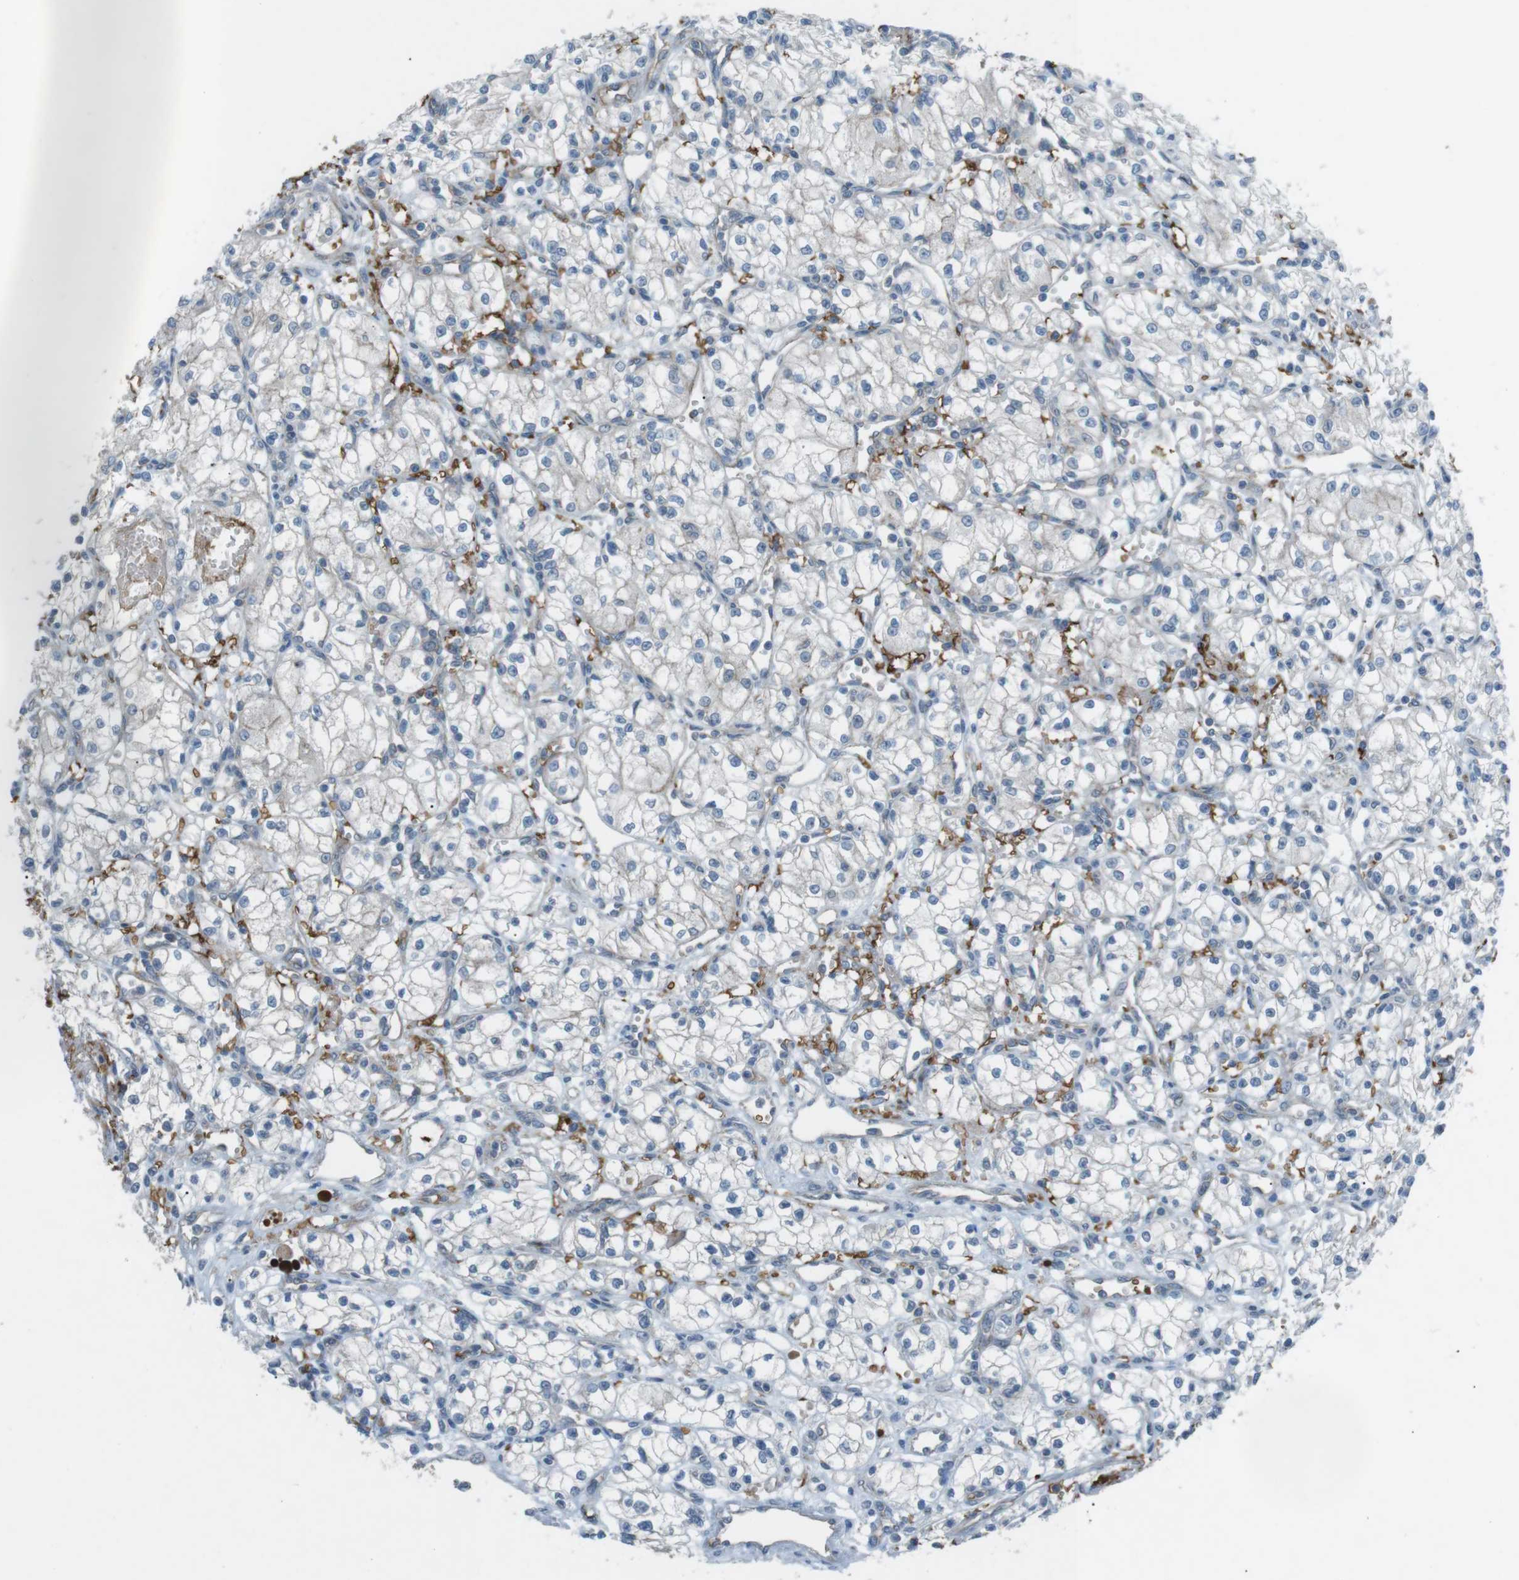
{"staining": {"intensity": "negative", "quantity": "none", "location": "none"}, "tissue": "renal cancer", "cell_type": "Tumor cells", "image_type": "cancer", "snomed": [{"axis": "morphology", "description": "Normal tissue, NOS"}, {"axis": "morphology", "description": "Adenocarcinoma, NOS"}, {"axis": "topography", "description": "Kidney"}], "caption": "An image of renal cancer (adenocarcinoma) stained for a protein demonstrates no brown staining in tumor cells. (DAB (3,3'-diaminobenzidine) immunohistochemistry (IHC) visualized using brightfield microscopy, high magnification).", "gene": "SPTA1", "patient": {"sex": "male", "age": 59}}